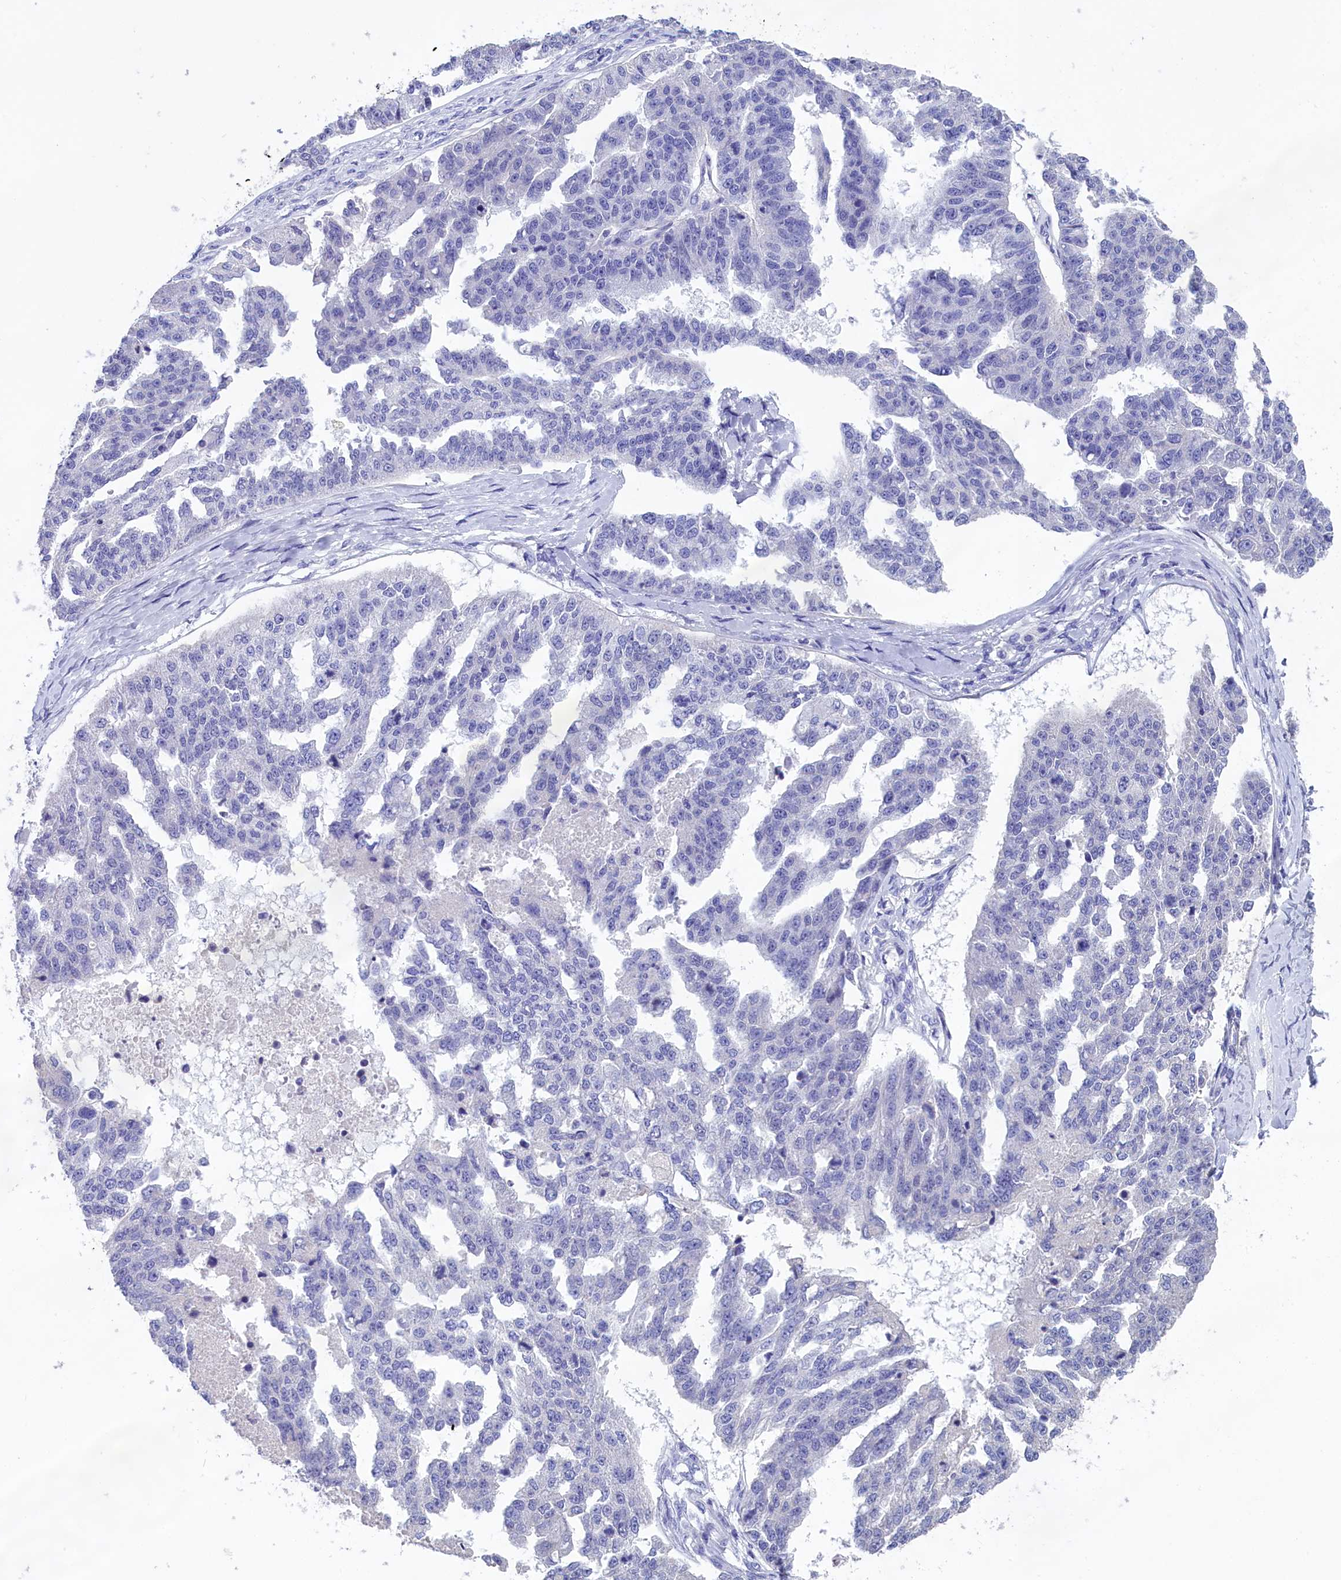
{"staining": {"intensity": "negative", "quantity": "none", "location": "none"}, "tissue": "ovarian cancer", "cell_type": "Tumor cells", "image_type": "cancer", "snomed": [{"axis": "morphology", "description": "Cystadenocarcinoma, serous, NOS"}, {"axis": "topography", "description": "Ovary"}], "caption": "The histopathology image demonstrates no significant expression in tumor cells of serous cystadenocarcinoma (ovarian). (DAB immunohistochemistry with hematoxylin counter stain).", "gene": "PRDM12", "patient": {"sex": "female", "age": 58}}